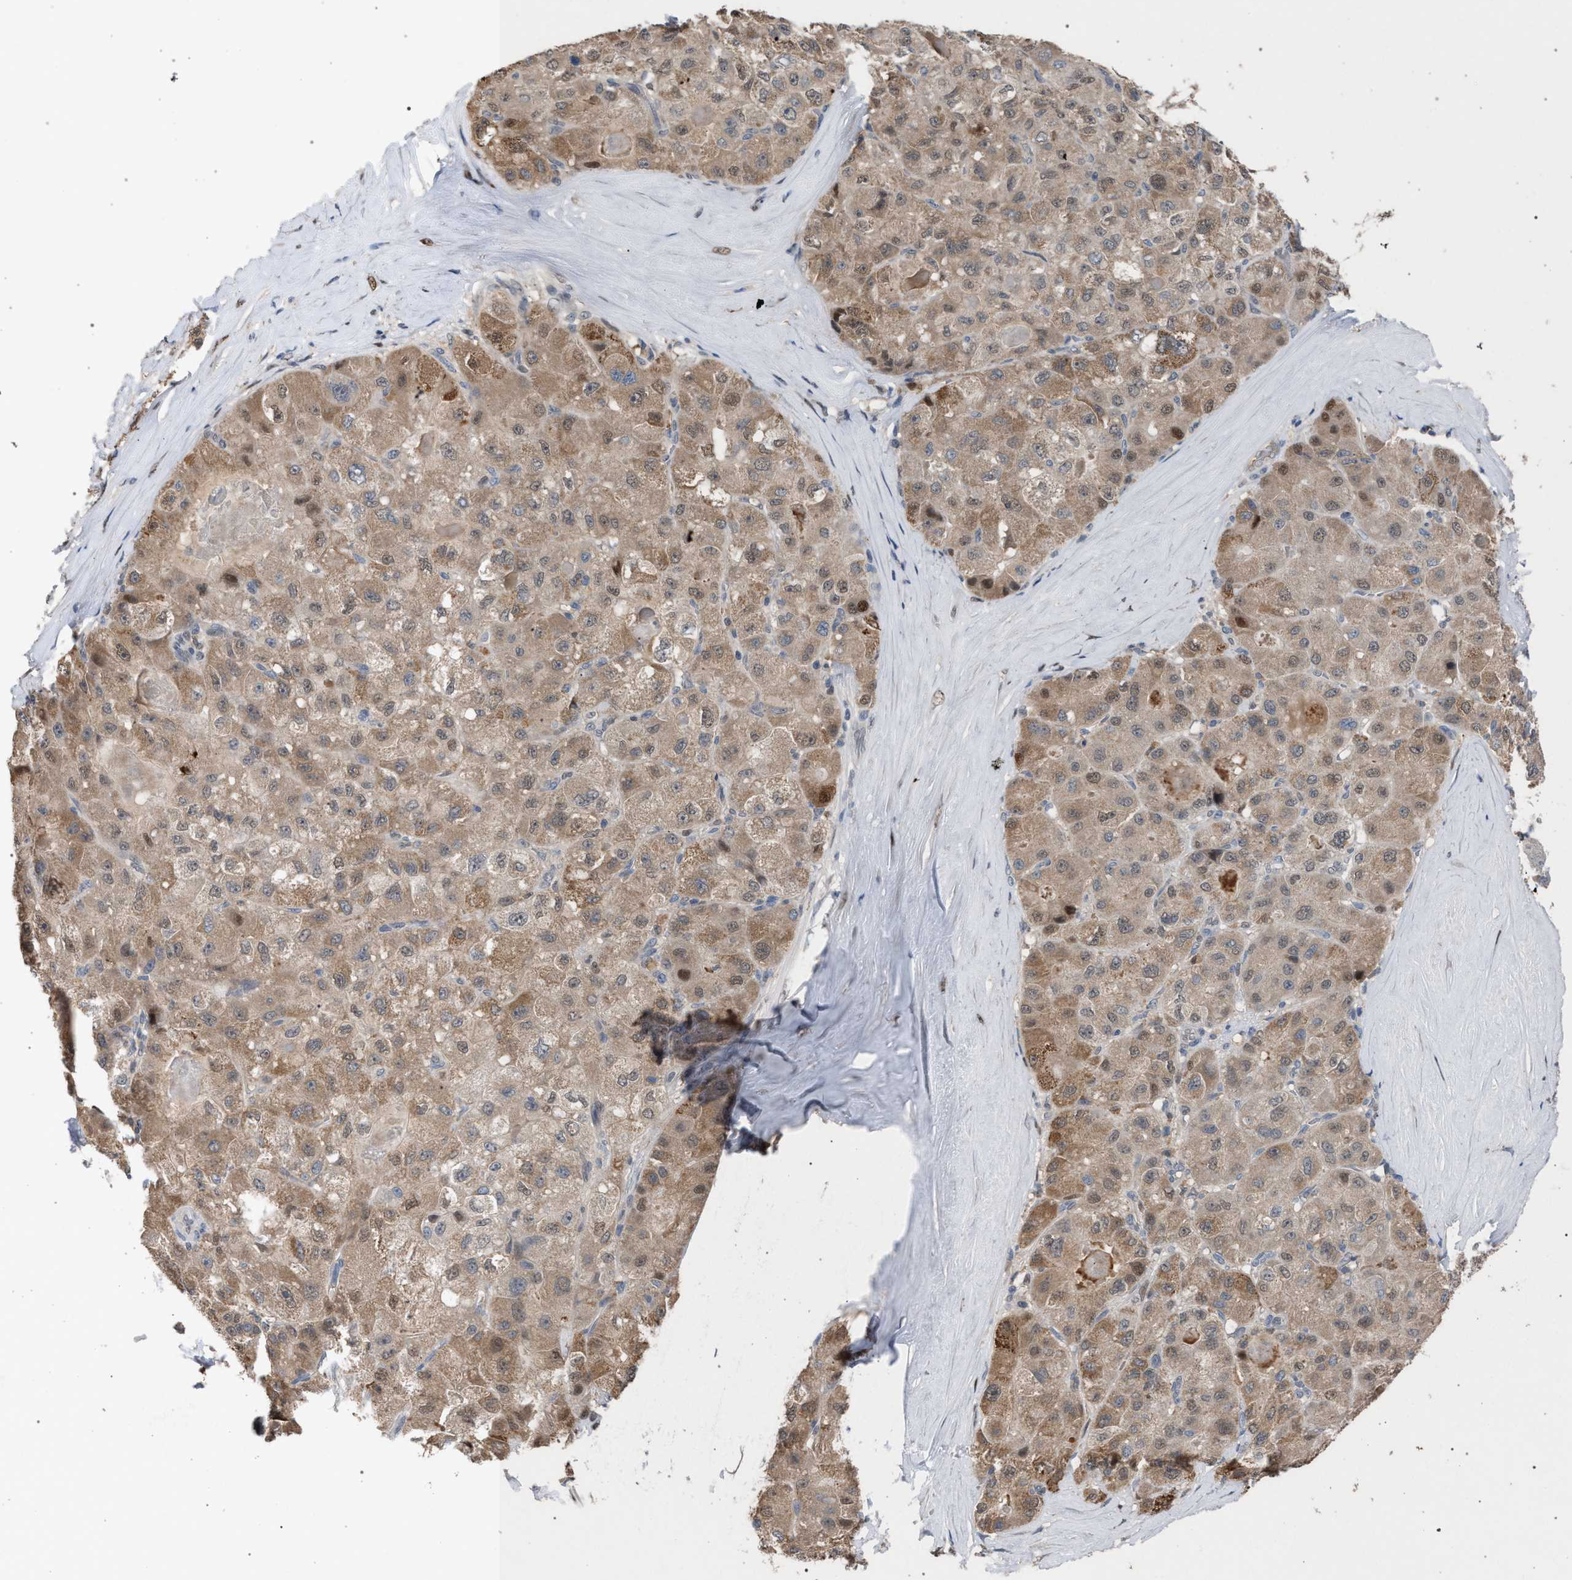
{"staining": {"intensity": "moderate", "quantity": "25%-75%", "location": "cytoplasmic/membranous,nuclear"}, "tissue": "liver cancer", "cell_type": "Tumor cells", "image_type": "cancer", "snomed": [{"axis": "morphology", "description": "Carcinoma, Hepatocellular, NOS"}, {"axis": "topography", "description": "Liver"}], "caption": "IHC staining of liver hepatocellular carcinoma, which reveals medium levels of moderate cytoplasmic/membranous and nuclear positivity in approximately 25%-75% of tumor cells indicating moderate cytoplasmic/membranous and nuclear protein expression. The staining was performed using DAB (3,3'-diaminobenzidine) (brown) for protein detection and nuclei were counterstained in hematoxylin (blue).", "gene": "TECPR1", "patient": {"sex": "male", "age": 80}}